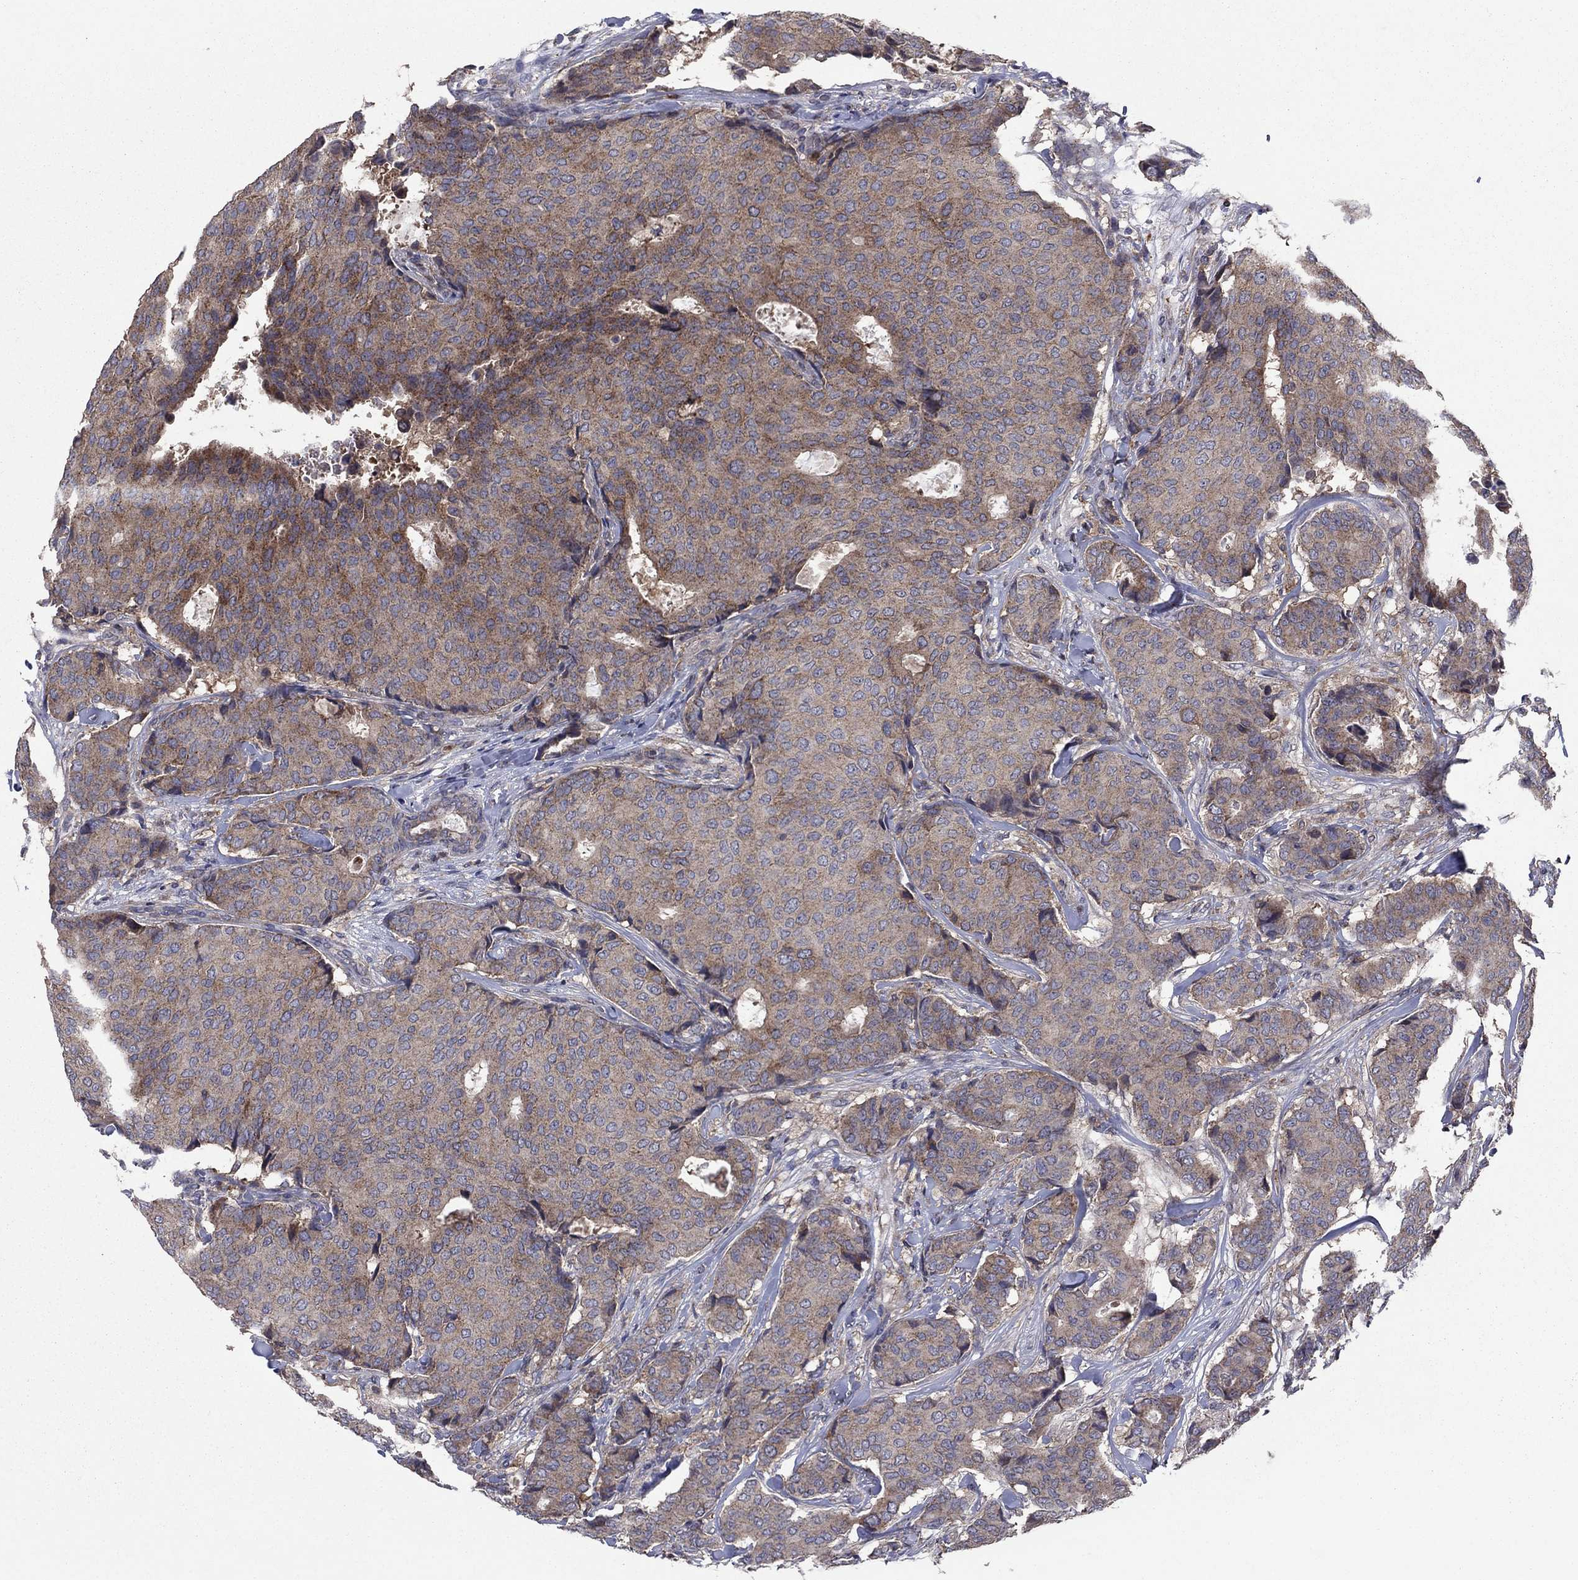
{"staining": {"intensity": "moderate", "quantity": "25%-75%", "location": "cytoplasmic/membranous"}, "tissue": "breast cancer", "cell_type": "Tumor cells", "image_type": "cancer", "snomed": [{"axis": "morphology", "description": "Duct carcinoma"}, {"axis": "topography", "description": "Breast"}], "caption": "This micrograph demonstrates IHC staining of intraductal carcinoma (breast), with medium moderate cytoplasmic/membranous positivity in approximately 25%-75% of tumor cells.", "gene": "MEA1", "patient": {"sex": "female", "age": 75}}